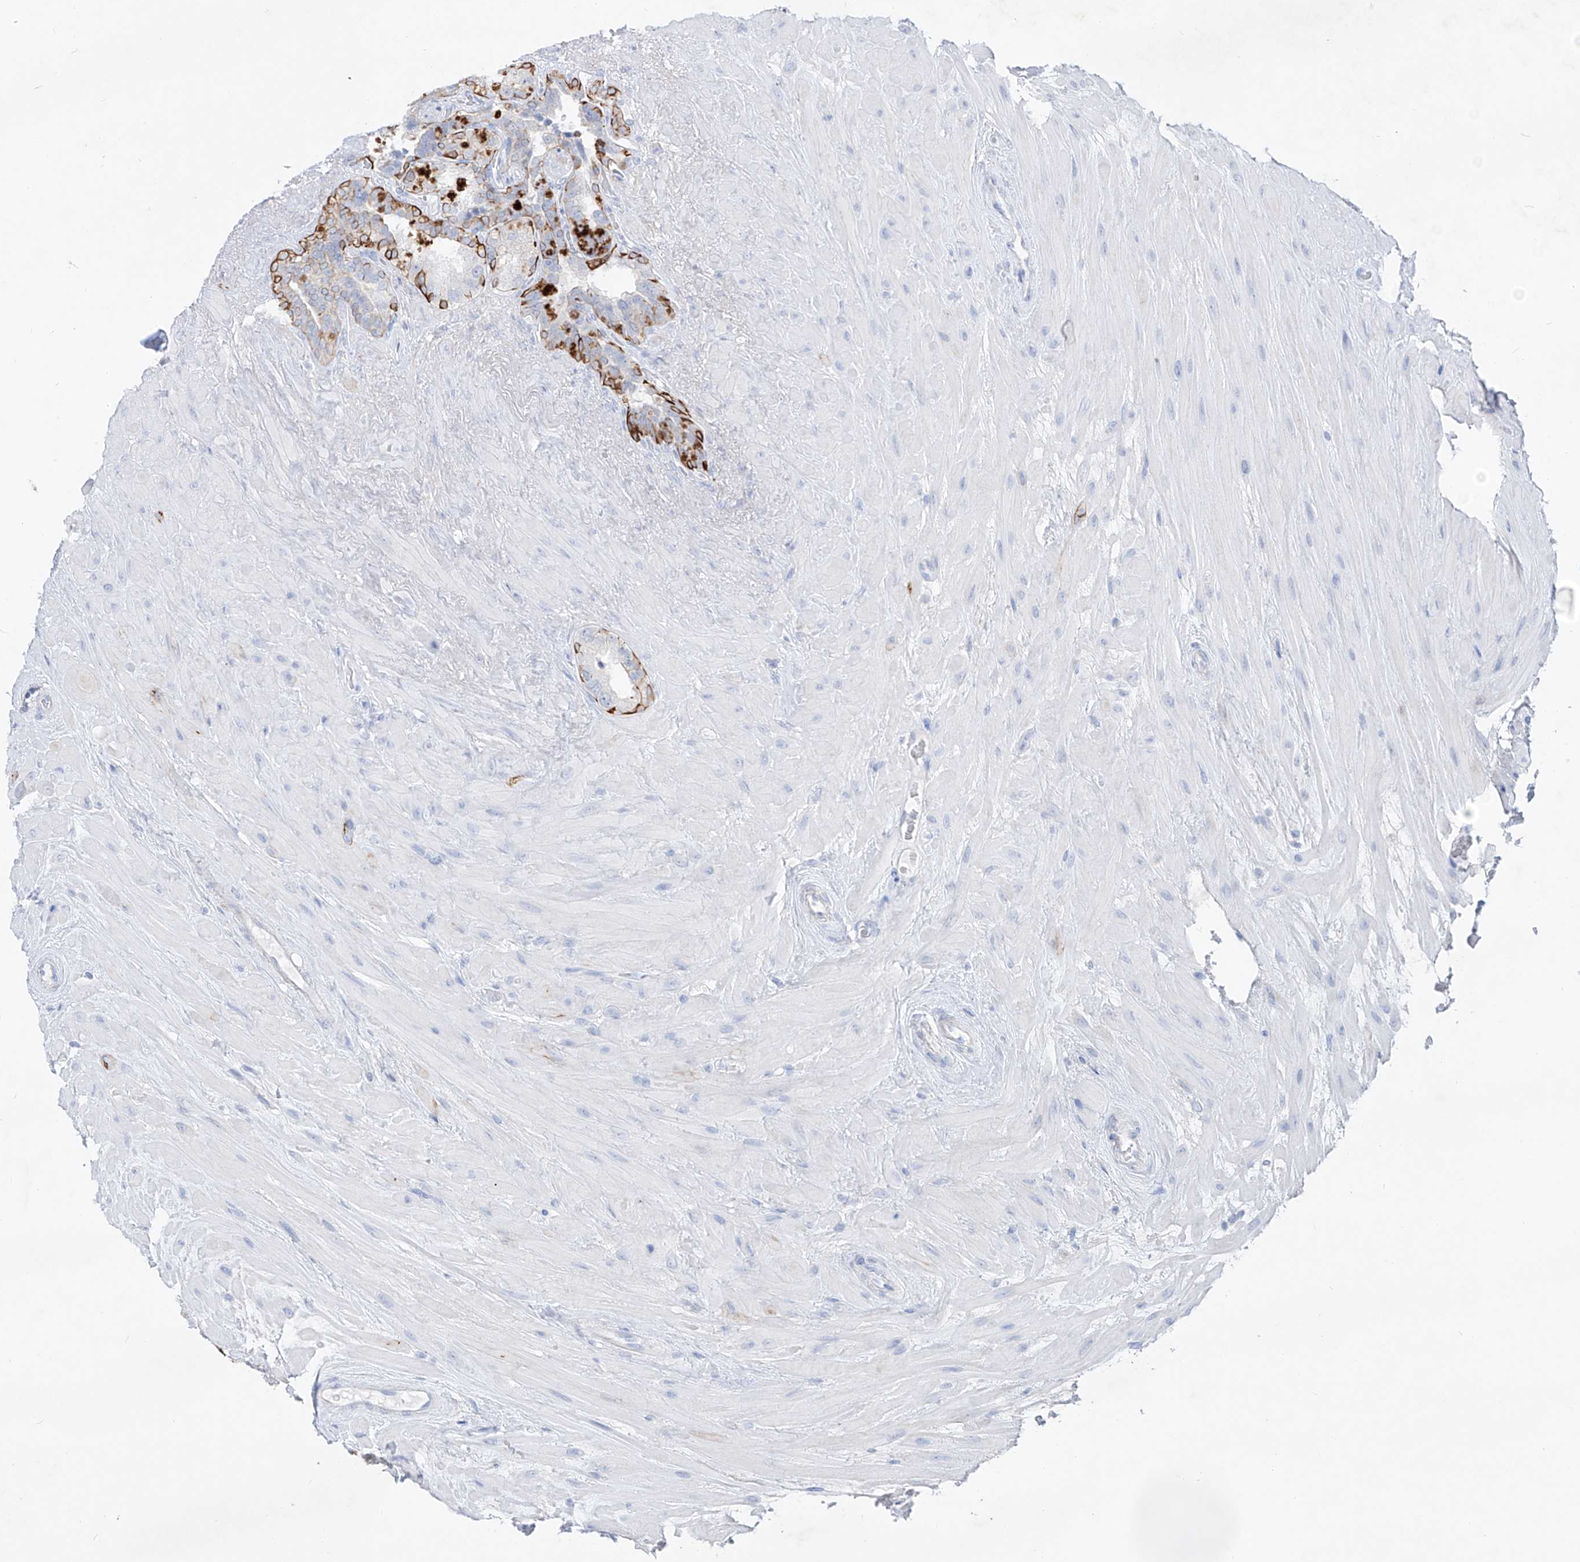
{"staining": {"intensity": "strong", "quantity": "<25%", "location": "cytoplasmic/membranous"}, "tissue": "seminal vesicle", "cell_type": "Glandular cells", "image_type": "normal", "snomed": [{"axis": "morphology", "description": "Normal tissue, NOS"}, {"axis": "topography", "description": "Seminal veicle"}], "caption": "Brown immunohistochemical staining in benign seminal vesicle demonstrates strong cytoplasmic/membranous staining in approximately <25% of glandular cells.", "gene": "FRS3", "patient": {"sex": "male", "age": 80}}